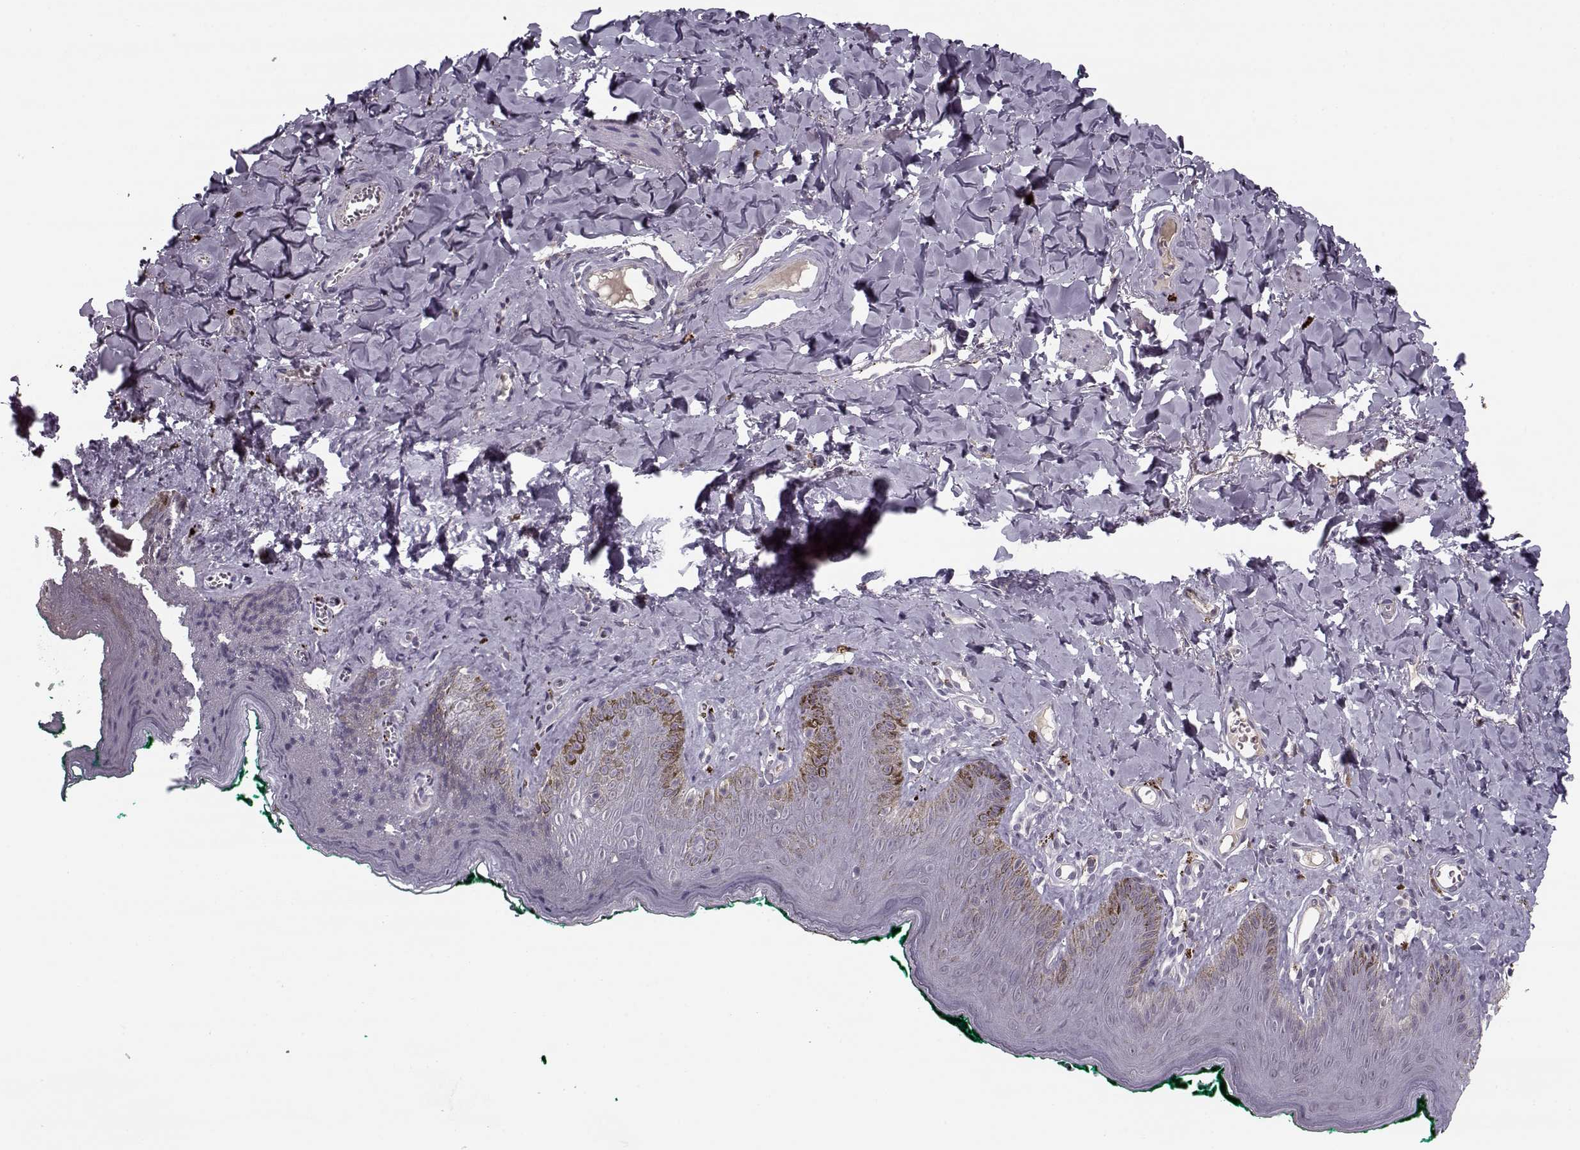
{"staining": {"intensity": "negative", "quantity": "none", "location": "none"}, "tissue": "skin", "cell_type": "Epidermal cells", "image_type": "normal", "snomed": [{"axis": "morphology", "description": "Normal tissue, NOS"}, {"axis": "topography", "description": "Vulva"}], "caption": "DAB (3,3'-diaminobenzidine) immunohistochemical staining of normal human skin displays no significant expression in epidermal cells.", "gene": "DNAI3", "patient": {"sex": "female", "age": 66}}